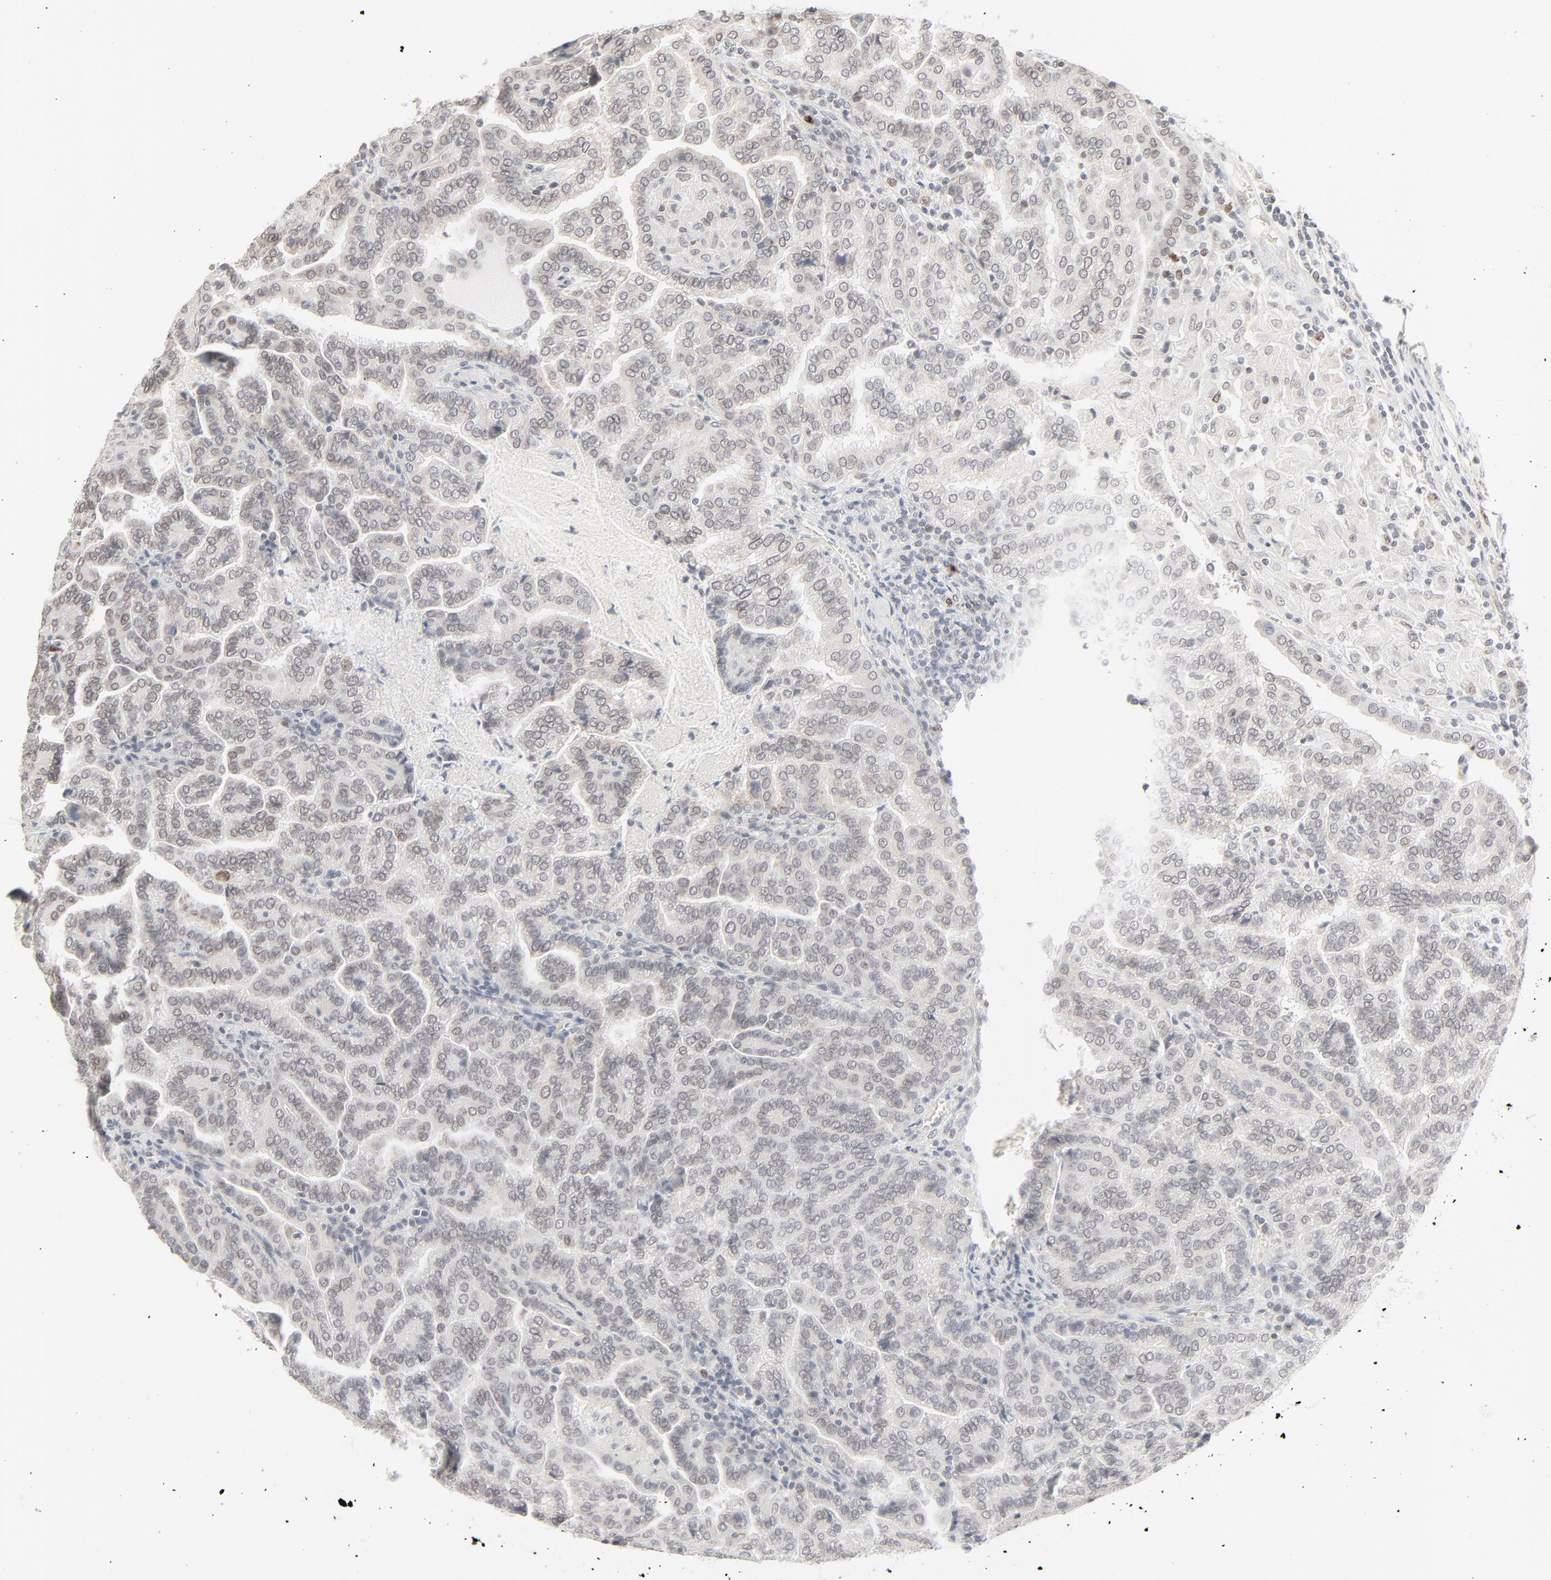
{"staining": {"intensity": "weak", "quantity": "<25%", "location": "cytoplasmic/membranous,nuclear"}, "tissue": "renal cancer", "cell_type": "Tumor cells", "image_type": "cancer", "snomed": [{"axis": "morphology", "description": "Adenocarcinoma, NOS"}, {"axis": "topography", "description": "Kidney"}], "caption": "This is an immunohistochemistry (IHC) photomicrograph of human renal cancer (adenocarcinoma). There is no positivity in tumor cells.", "gene": "MAD1L1", "patient": {"sex": "male", "age": 61}}